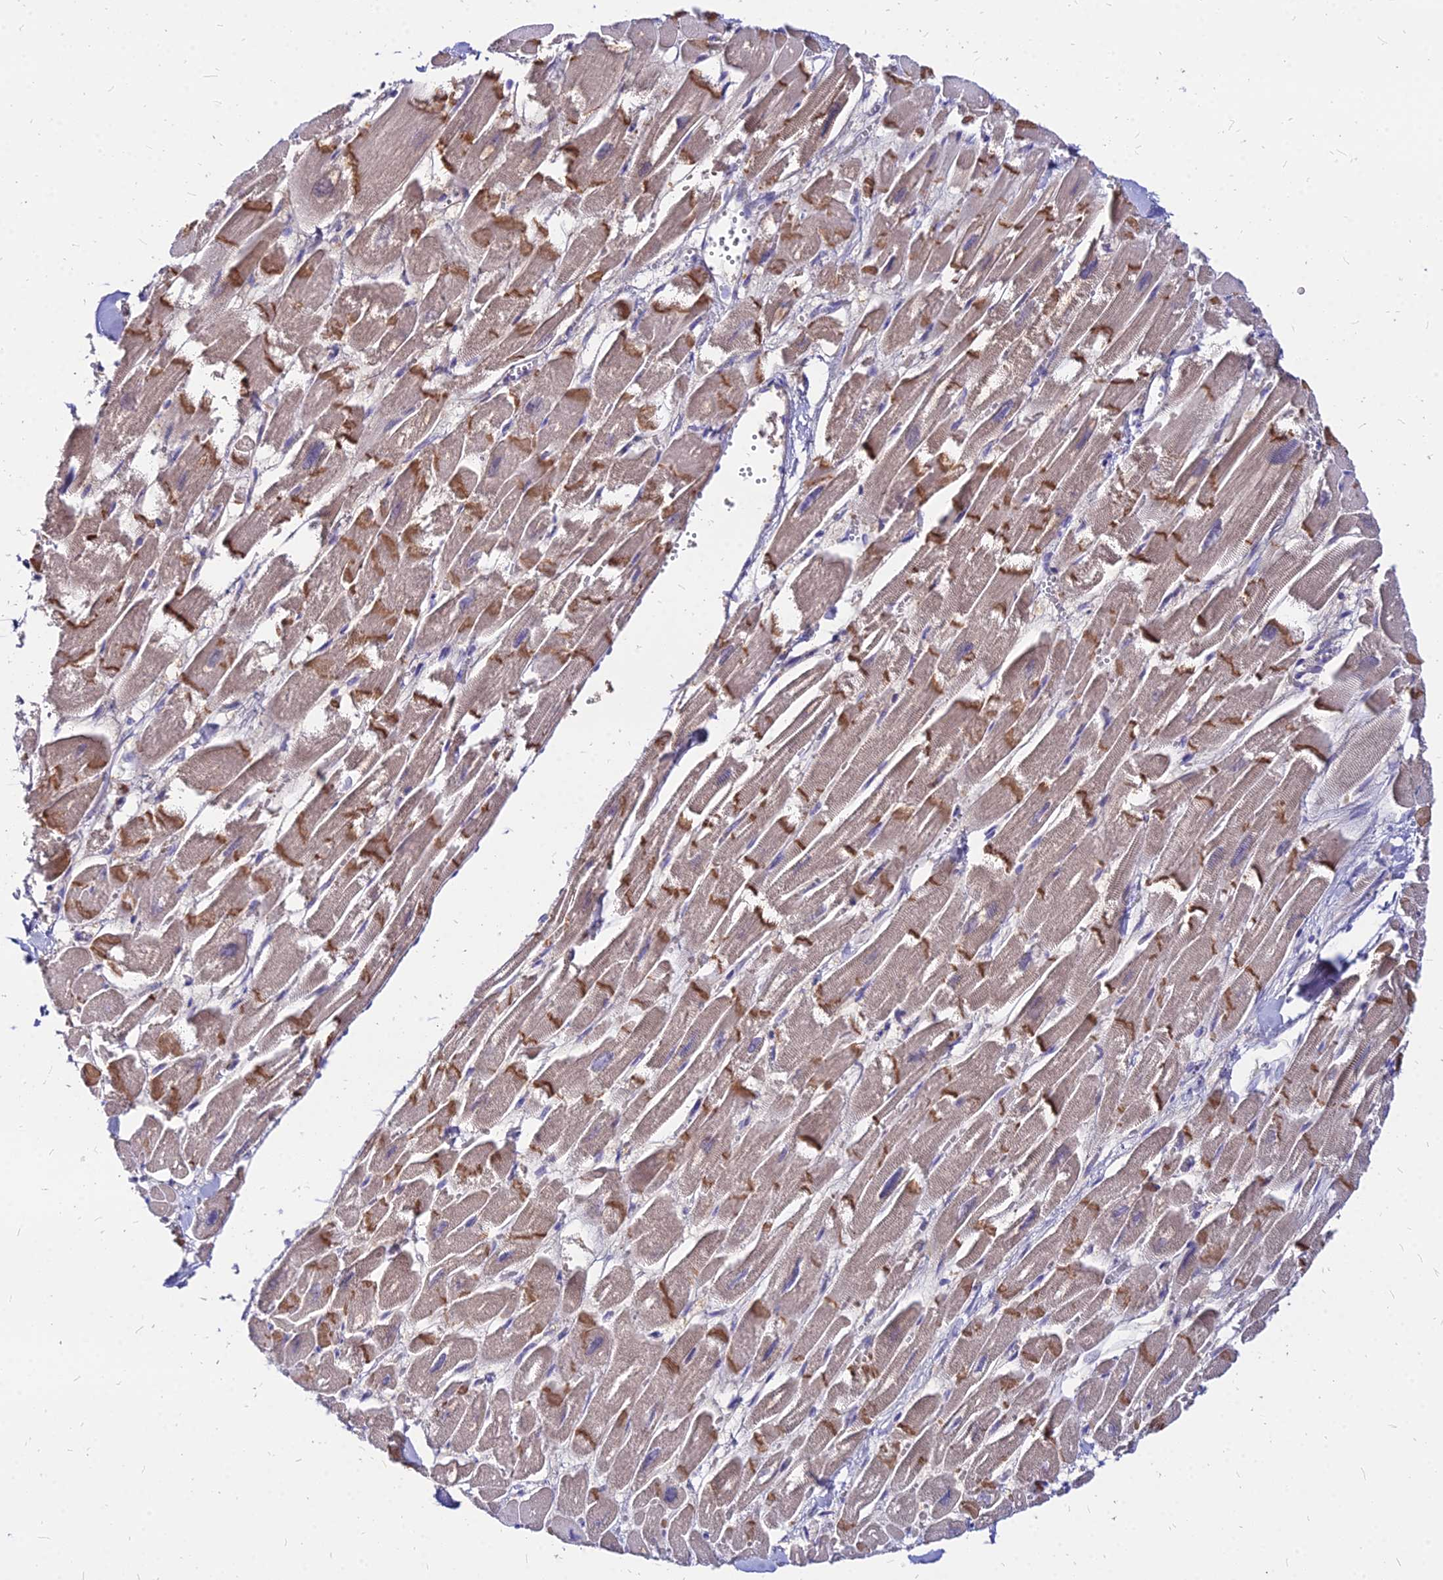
{"staining": {"intensity": "weak", "quantity": ">75%", "location": "cytoplasmic/membranous"}, "tissue": "heart muscle", "cell_type": "Cardiomyocytes", "image_type": "normal", "snomed": [{"axis": "morphology", "description": "Normal tissue, NOS"}, {"axis": "topography", "description": "Heart"}], "caption": "Immunohistochemistry (IHC) (DAB) staining of unremarkable heart muscle shows weak cytoplasmic/membranous protein staining in approximately >75% of cardiomyocytes.", "gene": "ACSM6", "patient": {"sex": "male", "age": 54}}